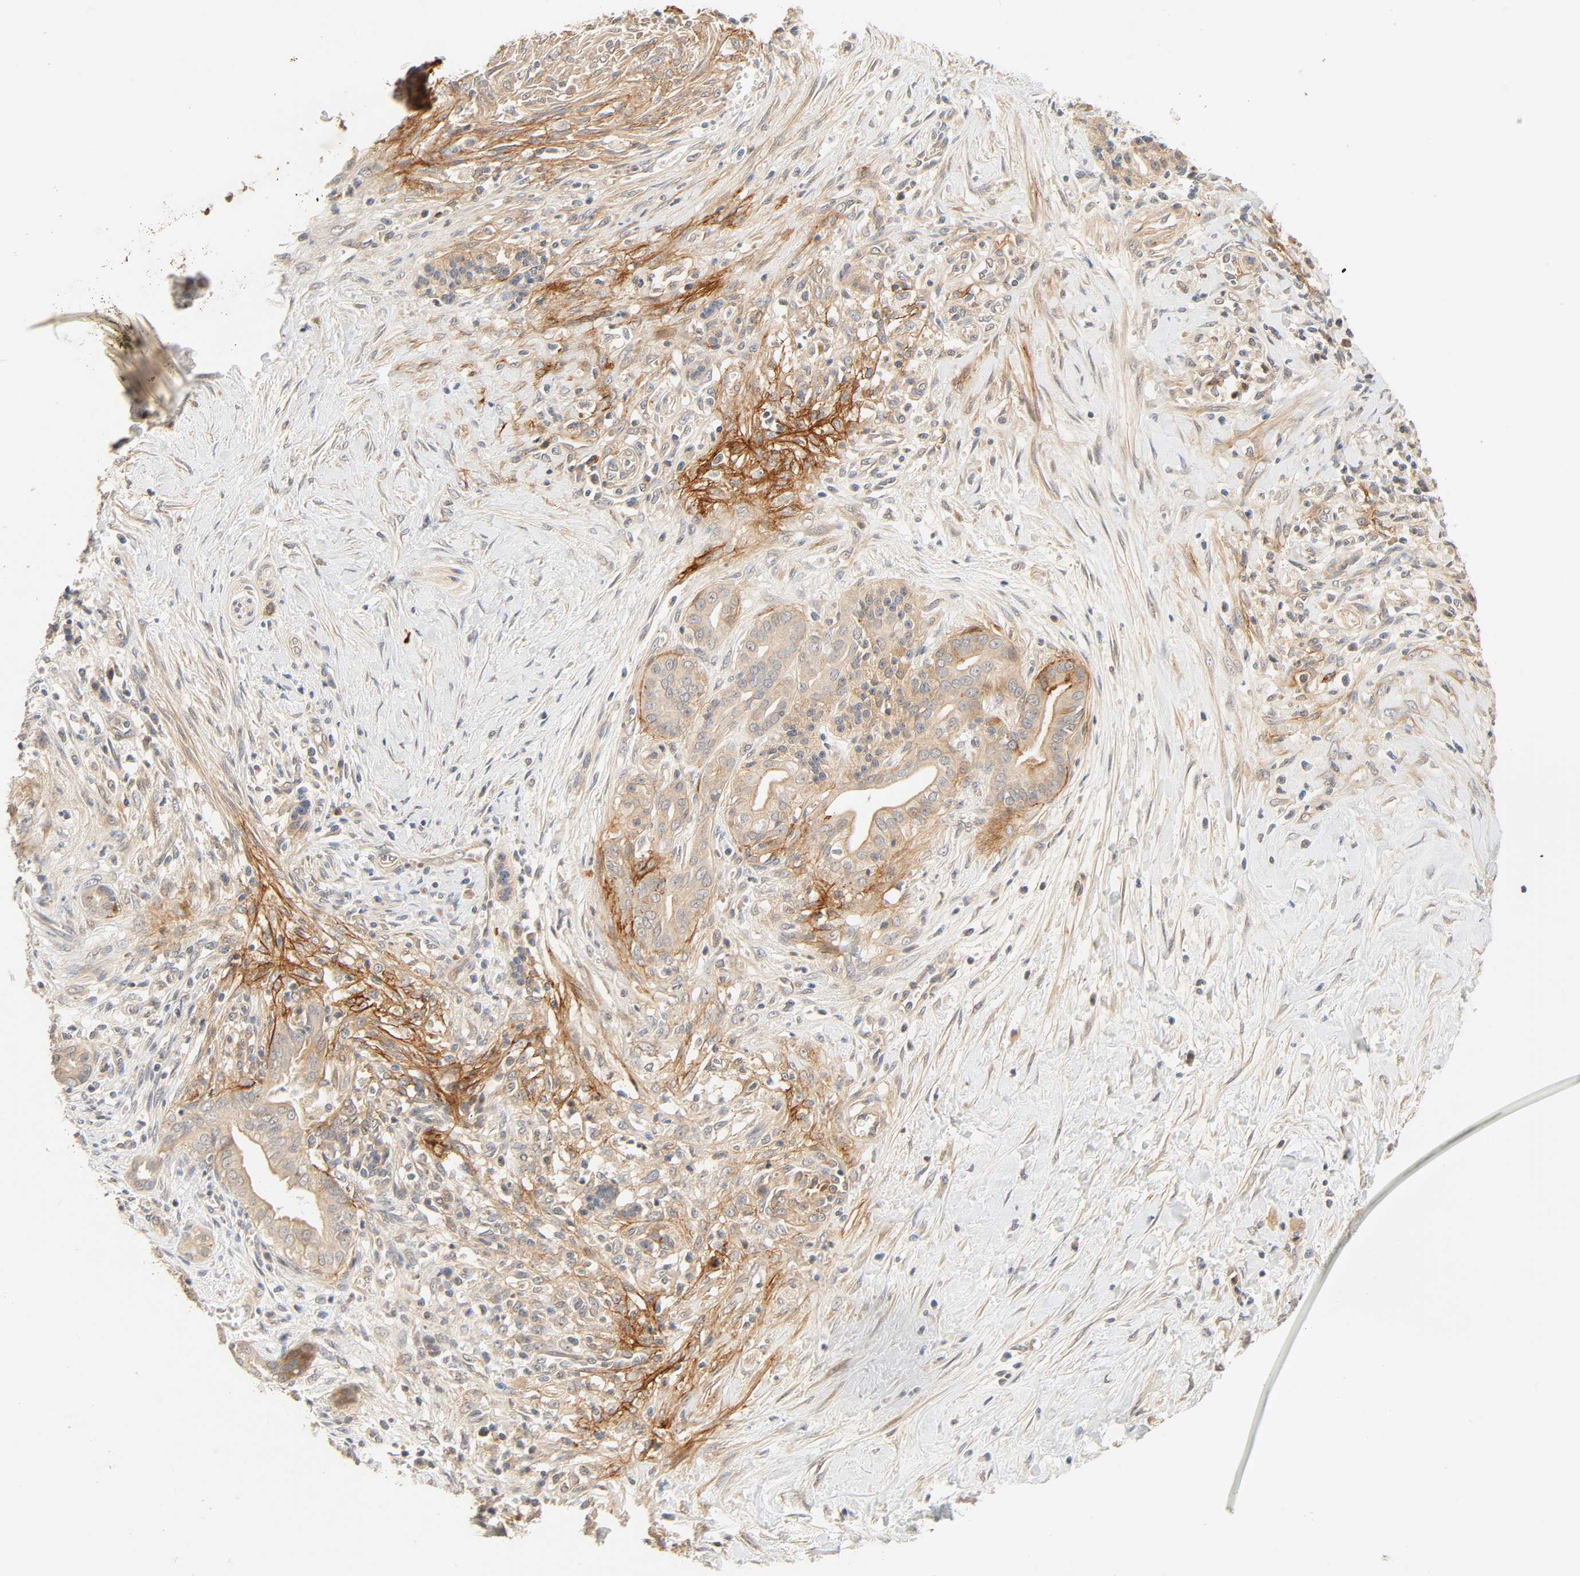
{"staining": {"intensity": "moderate", "quantity": ">75%", "location": "cytoplasmic/membranous"}, "tissue": "pancreatic cancer", "cell_type": "Tumor cells", "image_type": "cancer", "snomed": [{"axis": "morphology", "description": "Adenocarcinoma, NOS"}, {"axis": "topography", "description": "Pancreas"}], "caption": "About >75% of tumor cells in pancreatic cancer exhibit moderate cytoplasmic/membranous protein positivity as visualized by brown immunohistochemical staining.", "gene": "CACNA1G", "patient": {"sex": "male", "age": 59}}